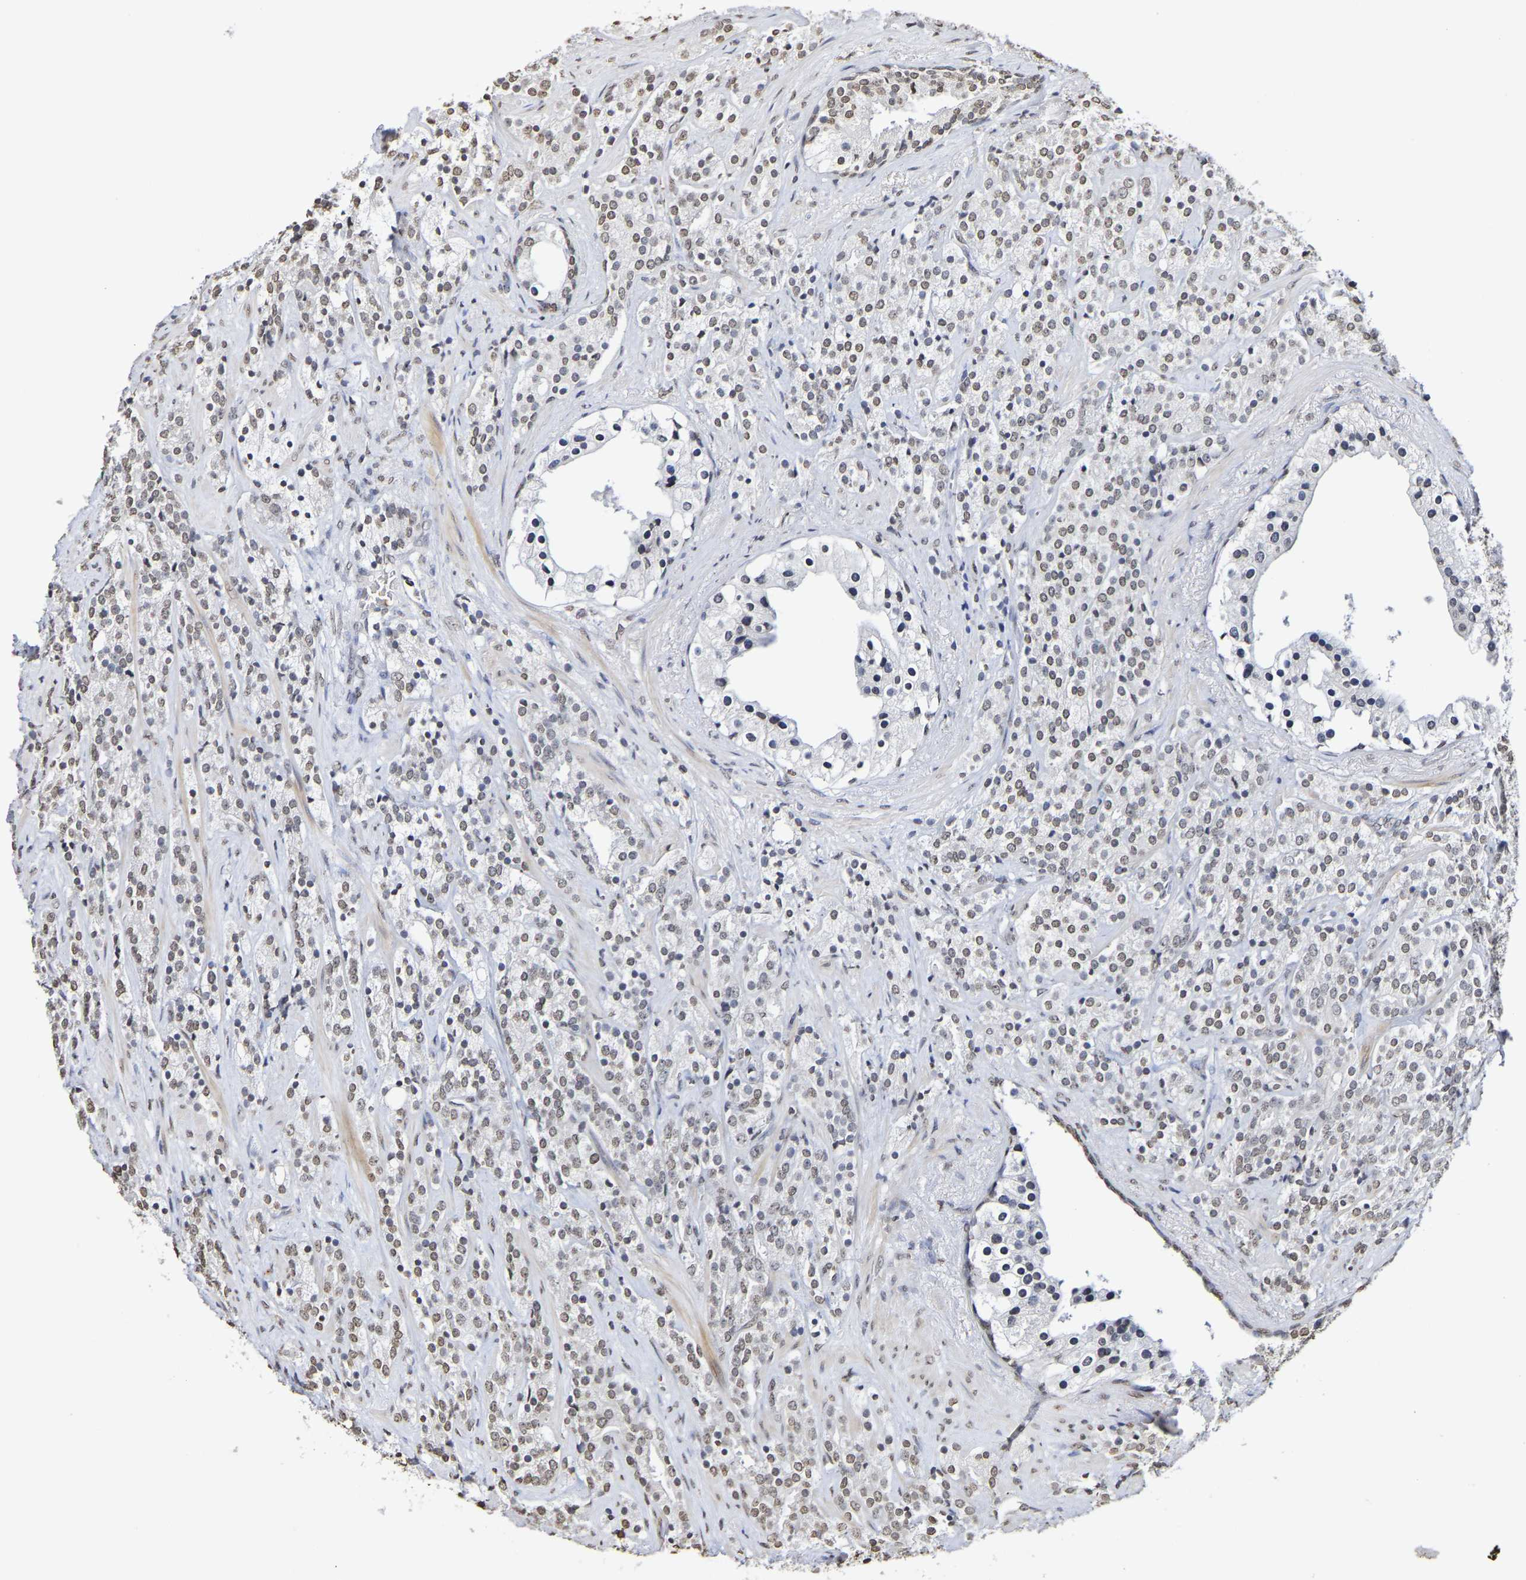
{"staining": {"intensity": "weak", "quantity": ">75%", "location": "nuclear"}, "tissue": "prostate cancer", "cell_type": "Tumor cells", "image_type": "cancer", "snomed": [{"axis": "morphology", "description": "Adenocarcinoma, High grade"}, {"axis": "topography", "description": "Prostate"}], "caption": "Immunohistochemical staining of human adenocarcinoma (high-grade) (prostate) demonstrates low levels of weak nuclear staining in approximately >75% of tumor cells. (DAB IHC, brown staining for protein, blue staining for nuclei).", "gene": "ATF4", "patient": {"sex": "male", "age": 71}}